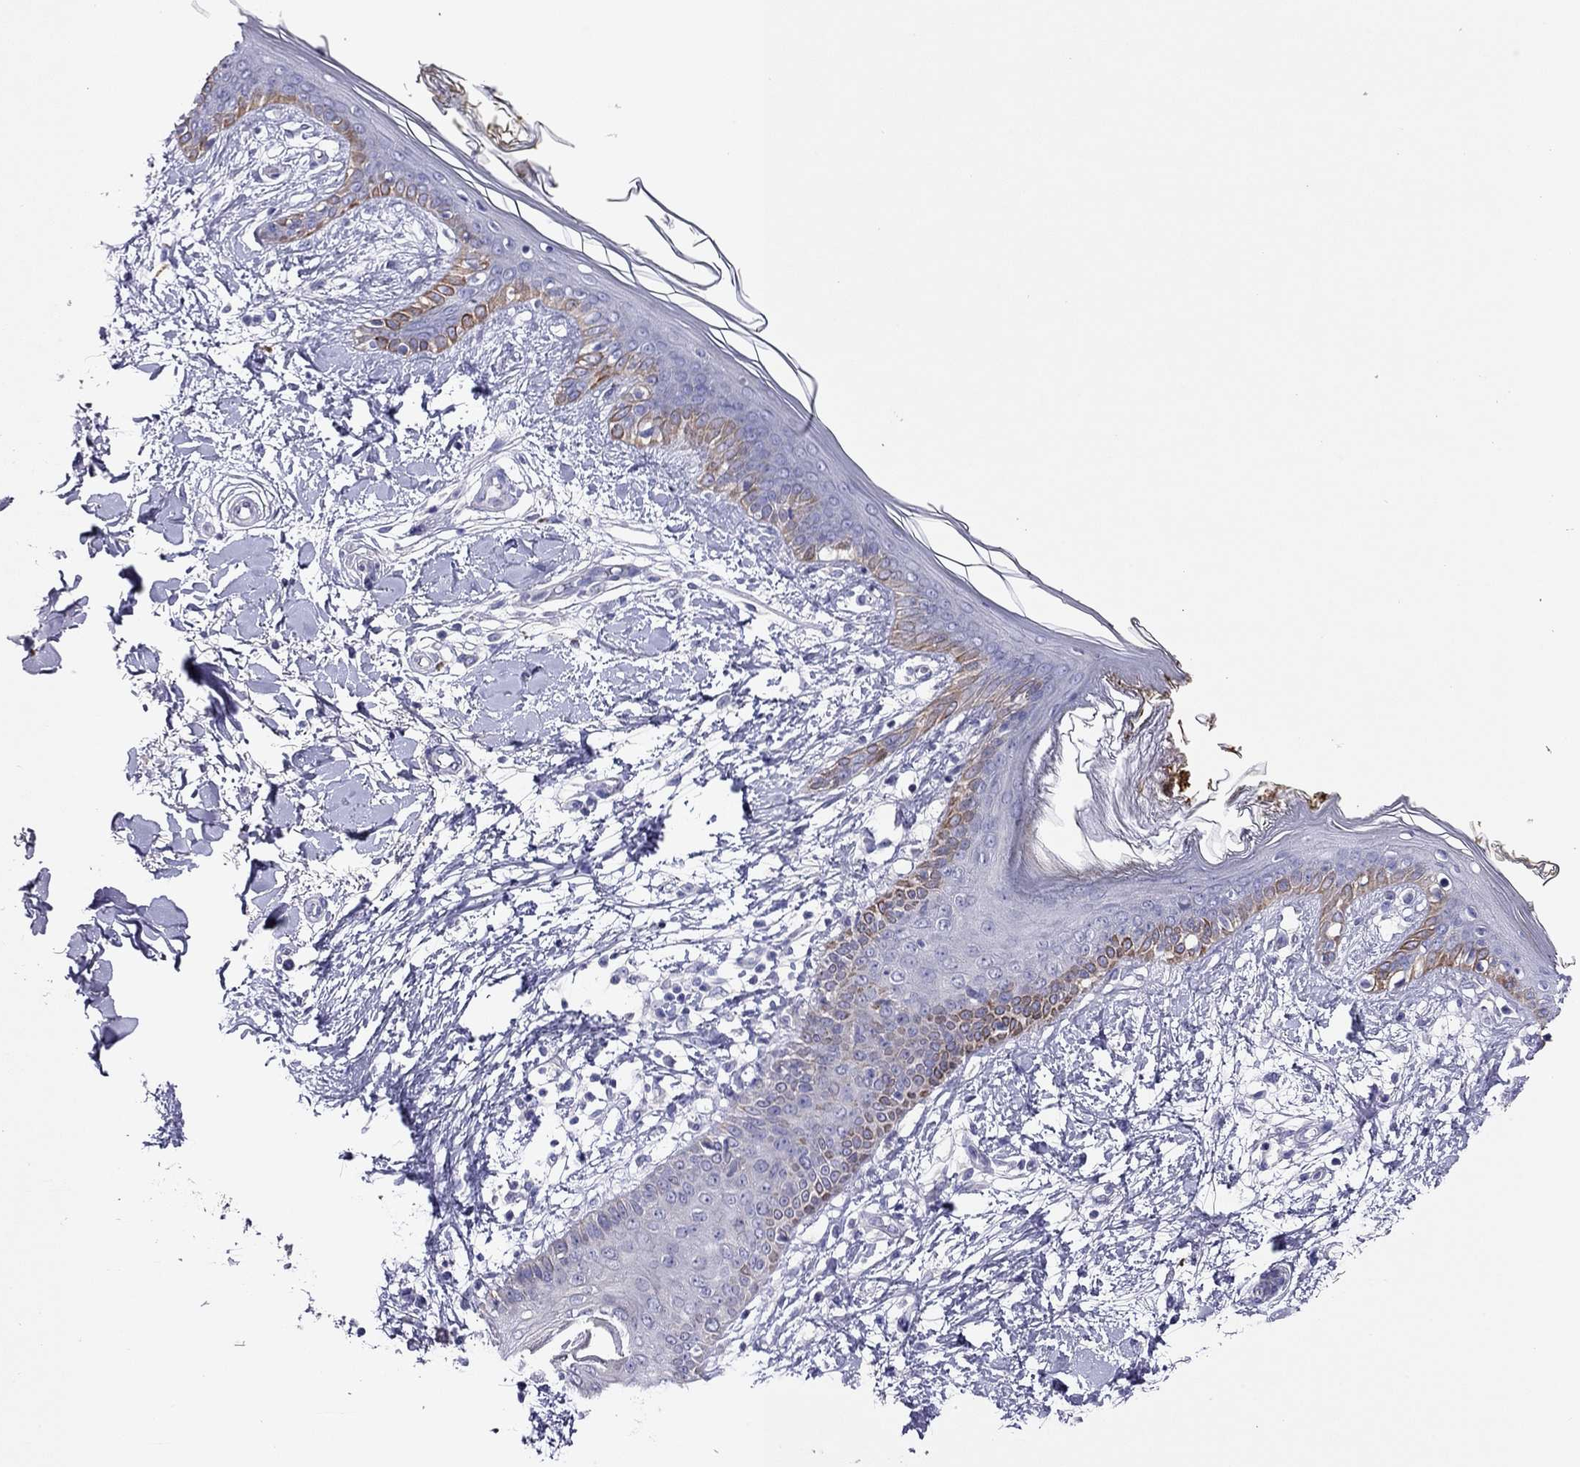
{"staining": {"intensity": "negative", "quantity": "none", "location": "none"}, "tissue": "skin", "cell_type": "Fibroblasts", "image_type": "normal", "snomed": [{"axis": "morphology", "description": "Normal tissue, NOS"}, {"axis": "topography", "description": "Skin"}], "caption": "This is an IHC image of normal skin. There is no expression in fibroblasts.", "gene": "CAPNS2", "patient": {"sex": "female", "age": 34}}